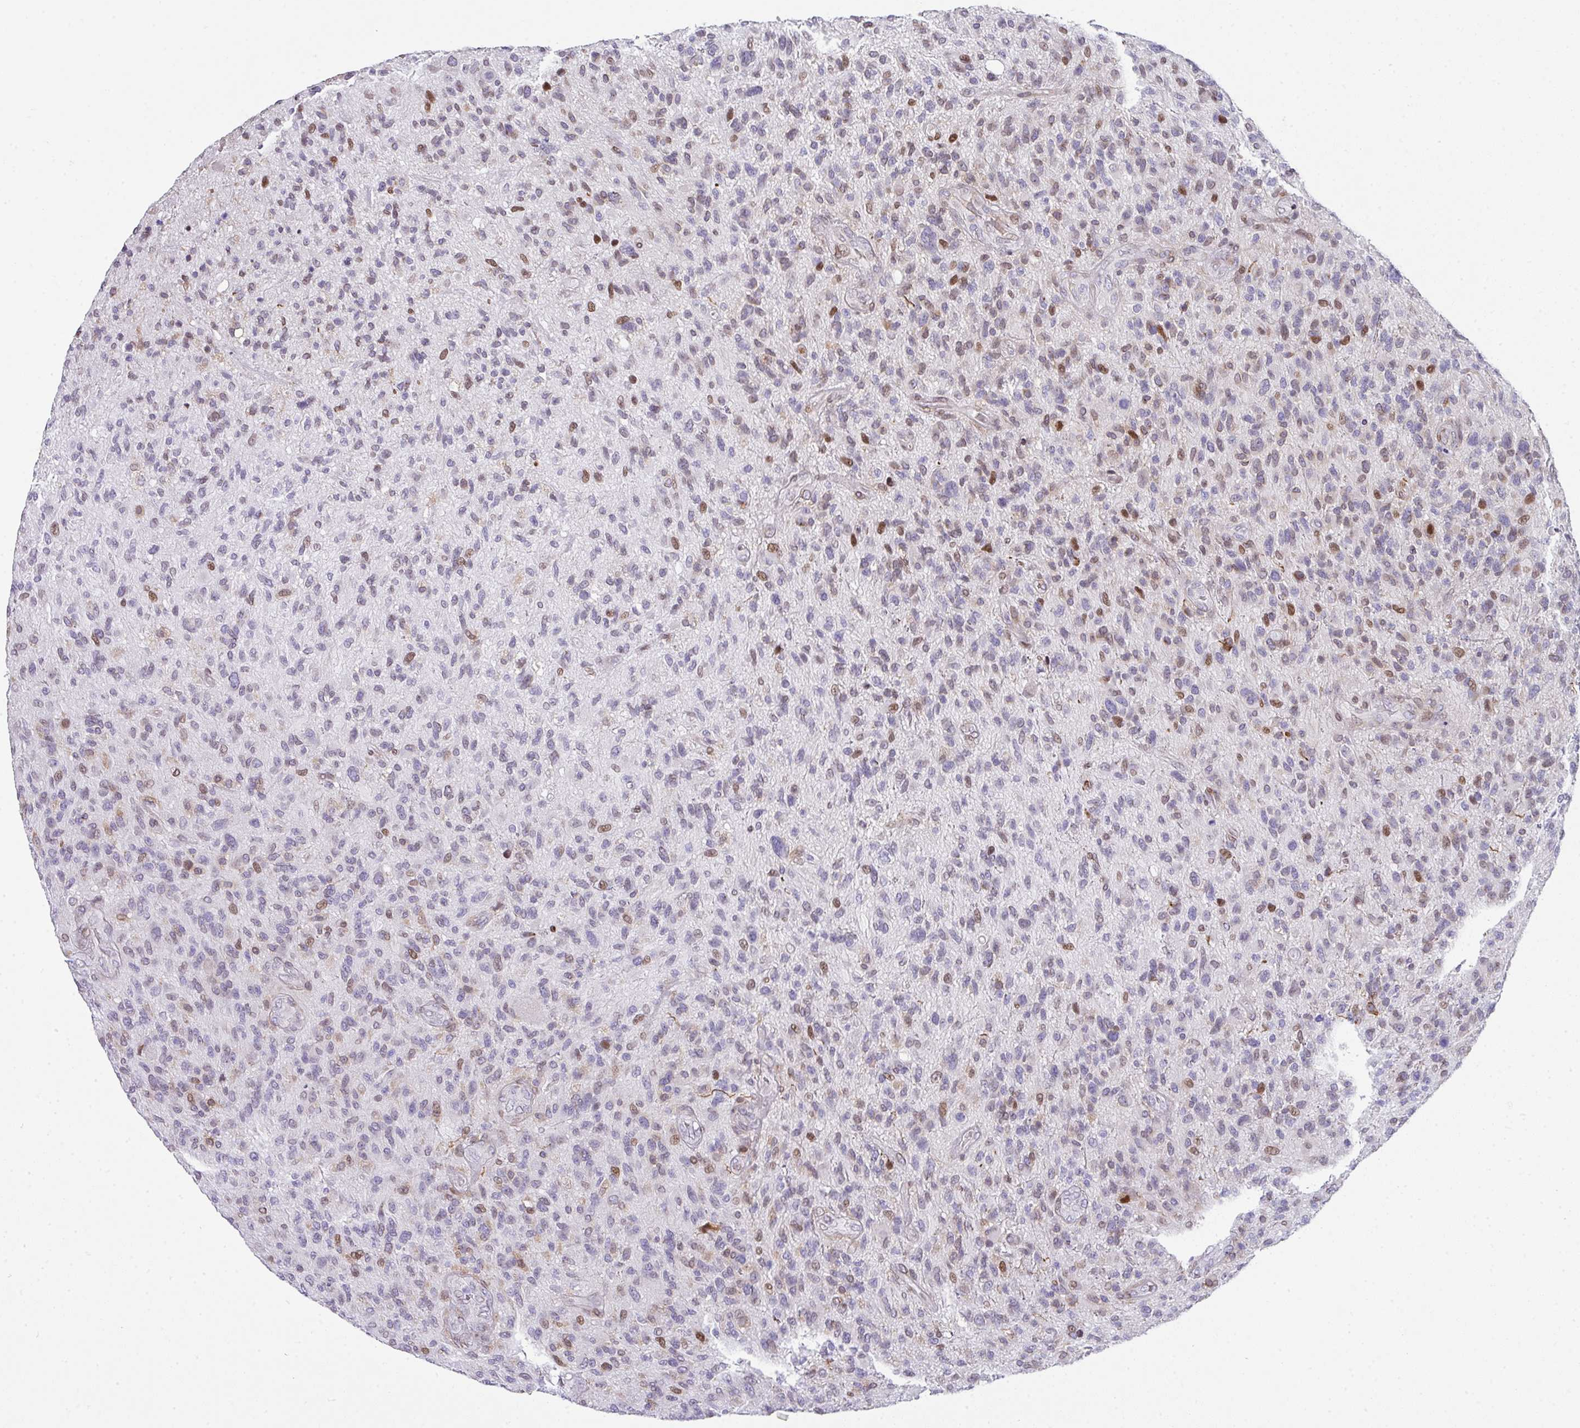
{"staining": {"intensity": "moderate", "quantity": "<25%", "location": "nuclear"}, "tissue": "glioma", "cell_type": "Tumor cells", "image_type": "cancer", "snomed": [{"axis": "morphology", "description": "Glioma, malignant, High grade"}, {"axis": "topography", "description": "Brain"}], "caption": "Glioma tissue demonstrates moderate nuclear staining in about <25% of tumor cells", "gene": "PLK1", "patient": {"sex": "male", "age": 47}}